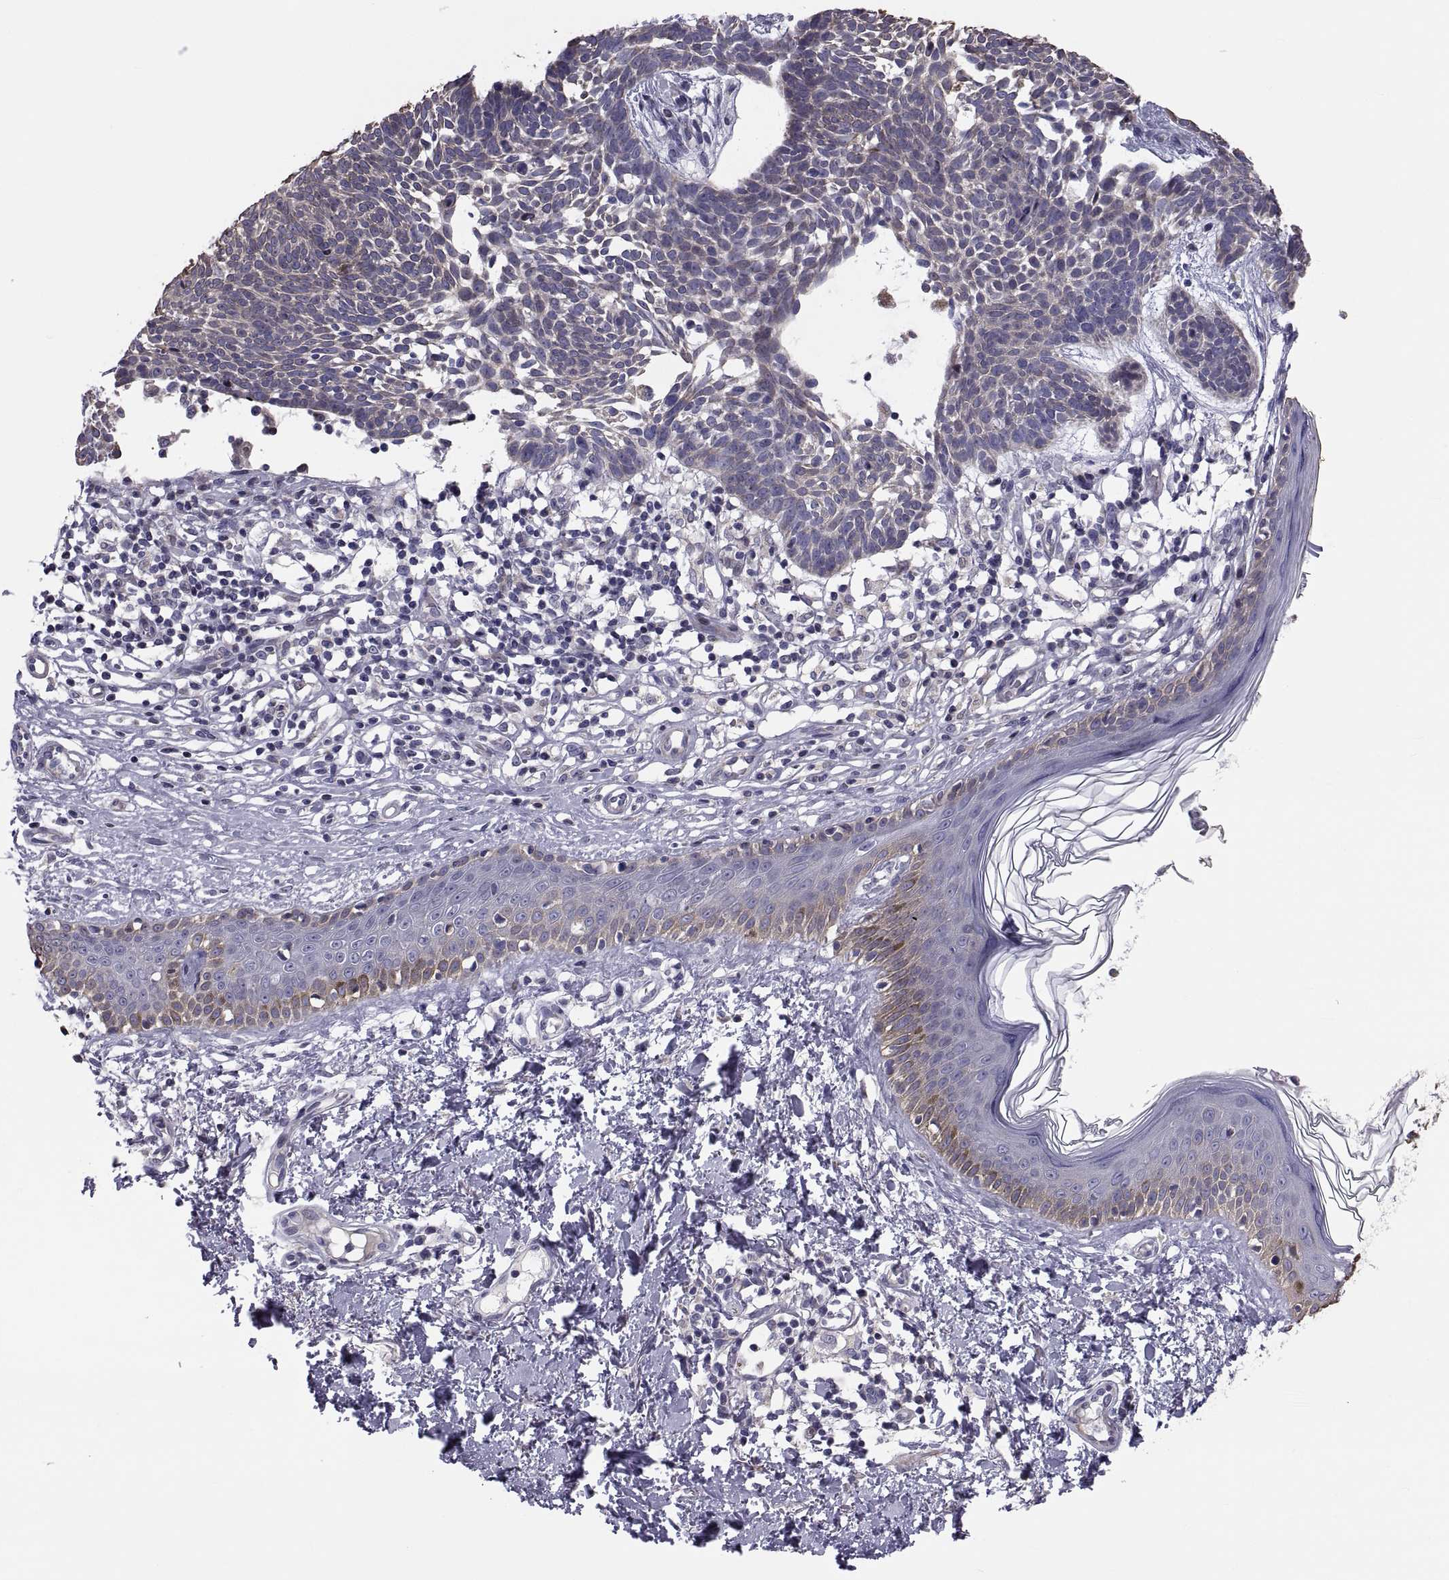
{"staining": {"intensity": "moderate", "quantity": "<25%", "location": "cytoplasmic/membranous"}, "tissue": "skin cancer", "cell_type": "Tumor cells", "image_type": "cancer", "snomed": [{"axis": "morphology", "description": "Basal cell carcinoma"}, {"axis": "topography", "description": "Skin"}], "caption": "The micrograph demonstrates immunohistochemical staining of skin cancer. There is moderate cytoplasmic/membranous positivity is seen in approximately <25% of tumor cells.", "gene": "ANO1", "patient": {"sex": "male", "age": 85}}